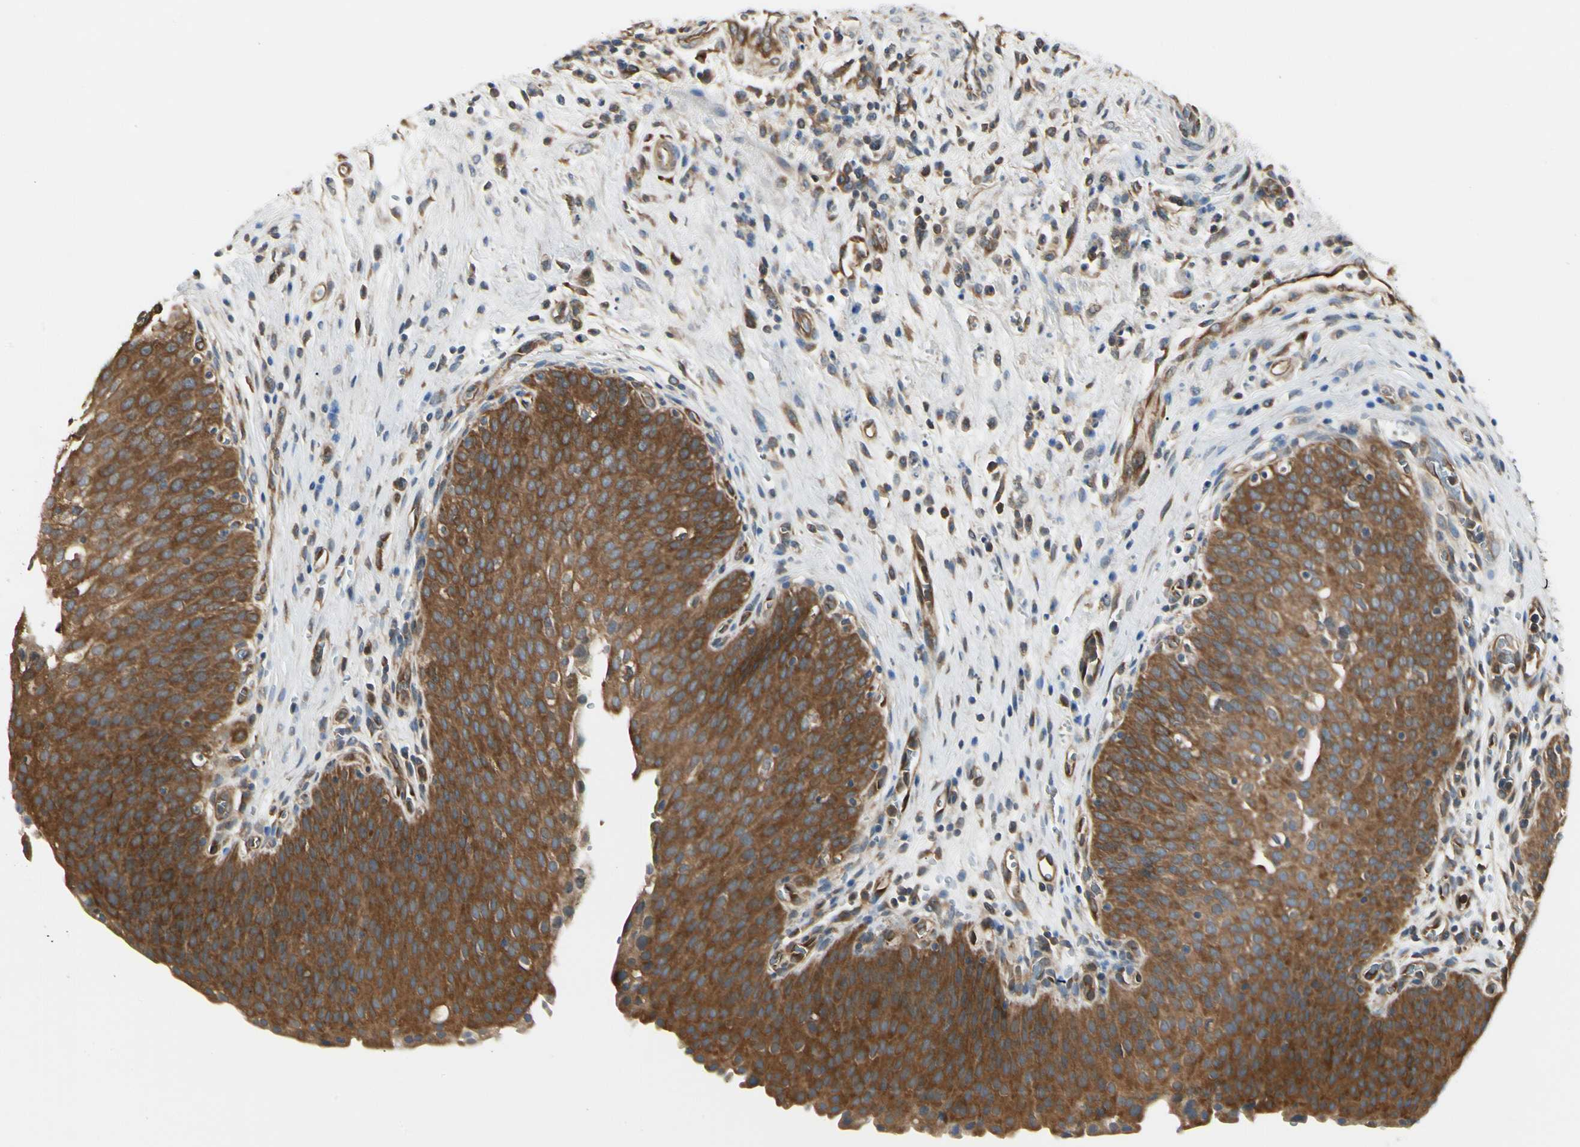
{"staining": {"intensity": "strong", "quantity": ">75%", "location": "cytoplasmic/membranous"}, "tissue": "urinary bladder", "cell_type": "Urothelial cells", "image_type": "normal", "snomed": [{"axis": "morphology", "description": "Normal tissue, NOS"}, {"axis": "morphology", "description": "Dysplasia, NOS"}, {"axis": "topography", "description": "Urinary bladder"}], "caption": "Immunohistochemical staining of benign urinary bladder exhibits high levels of strong cytoplasmic/membranous staining in about >75% of urothelial cells.", "gene": "NME1", "patient": {"sex": "male", "age": 35}}